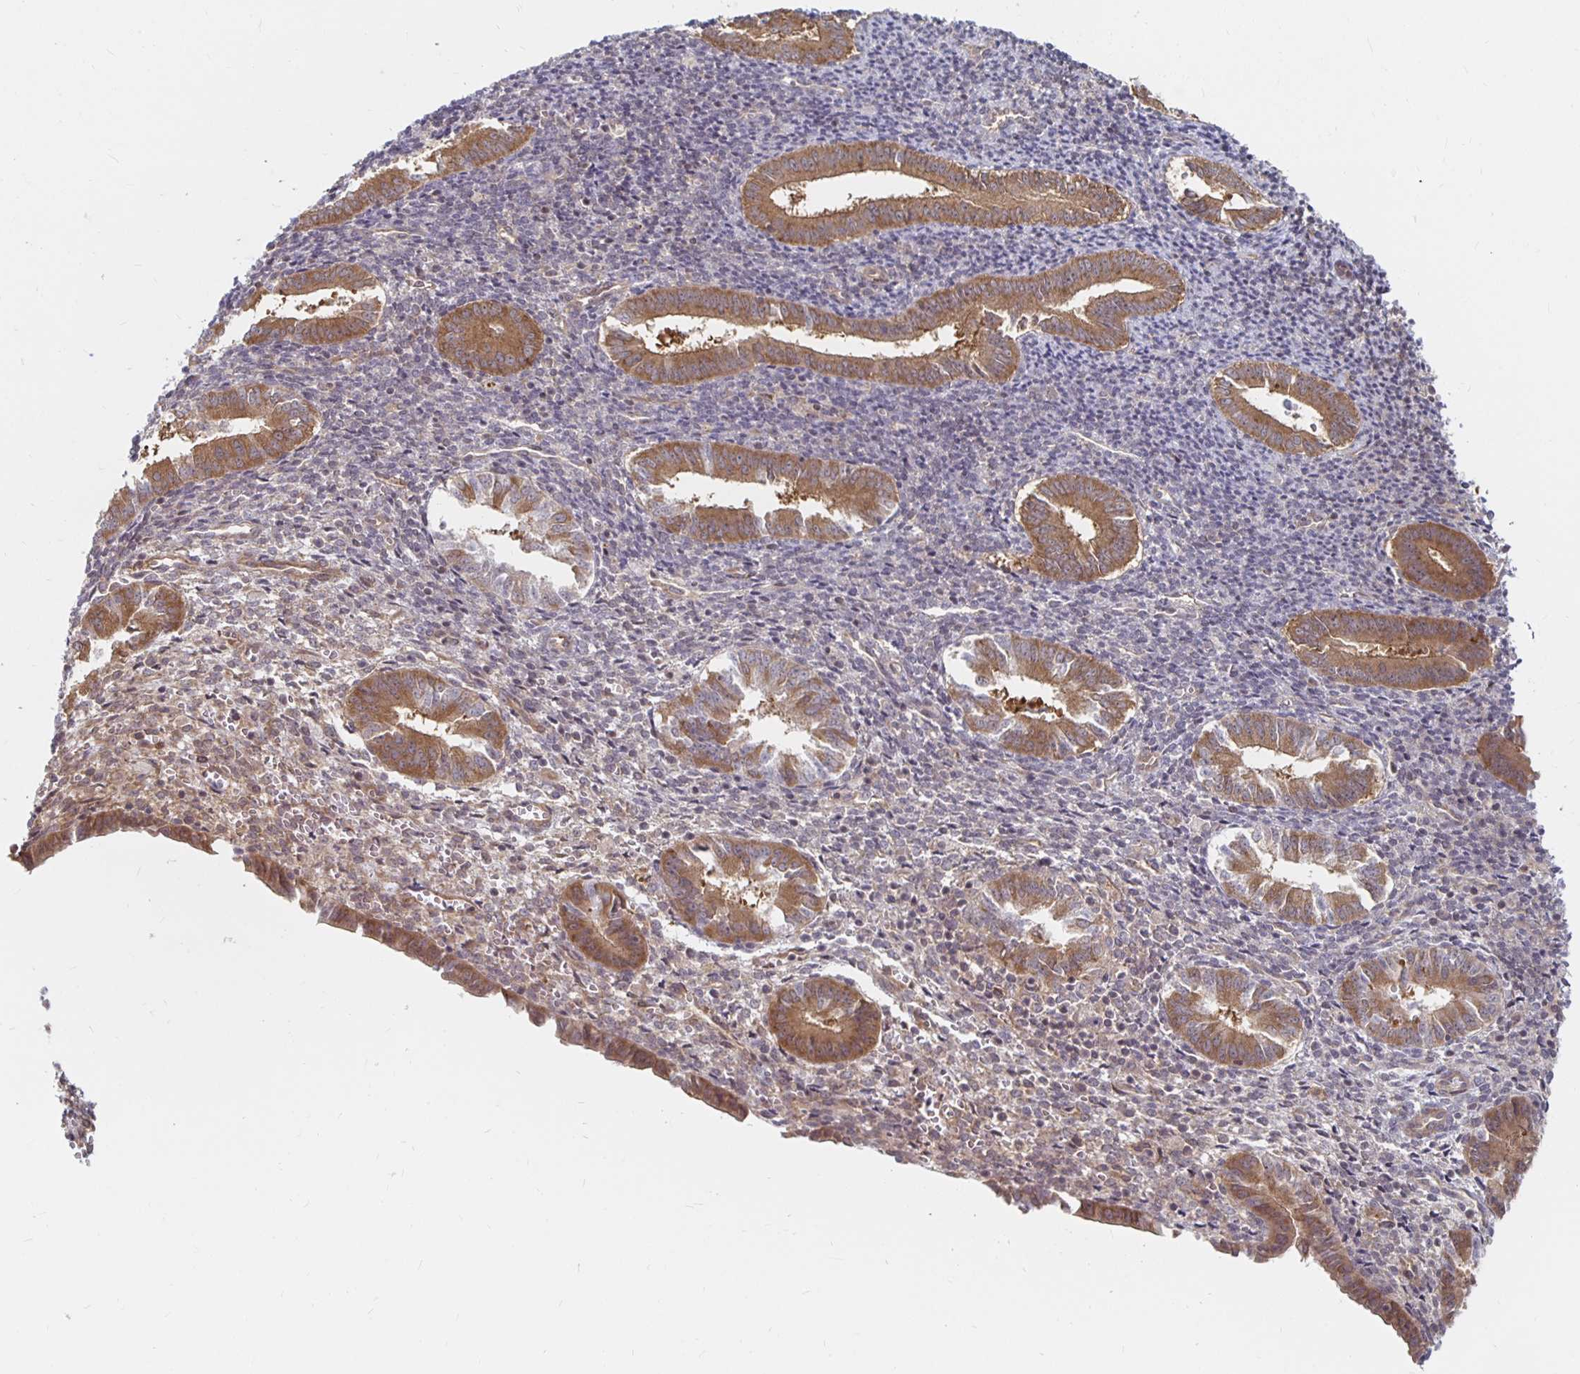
{"staining": {"intensity": "weak", "quantity": "<25%", "location": "cytoplasmic/membranous"}, "tissue": "endometrium", "cell_type": "Cells in endometrial stroma", "image_type": "normal", "snomed": [{"axis": "morphology", "description": "Normal tissue, NOS"}, {"axis": "topography", "description": "Endometrium"}], "caption": "Histopathology image shows no protein expression in cells in endometrial stroma of unremarkable endometrium.", "gene": "PDAP1", "patient": {"sex": "female", "age": 25}}